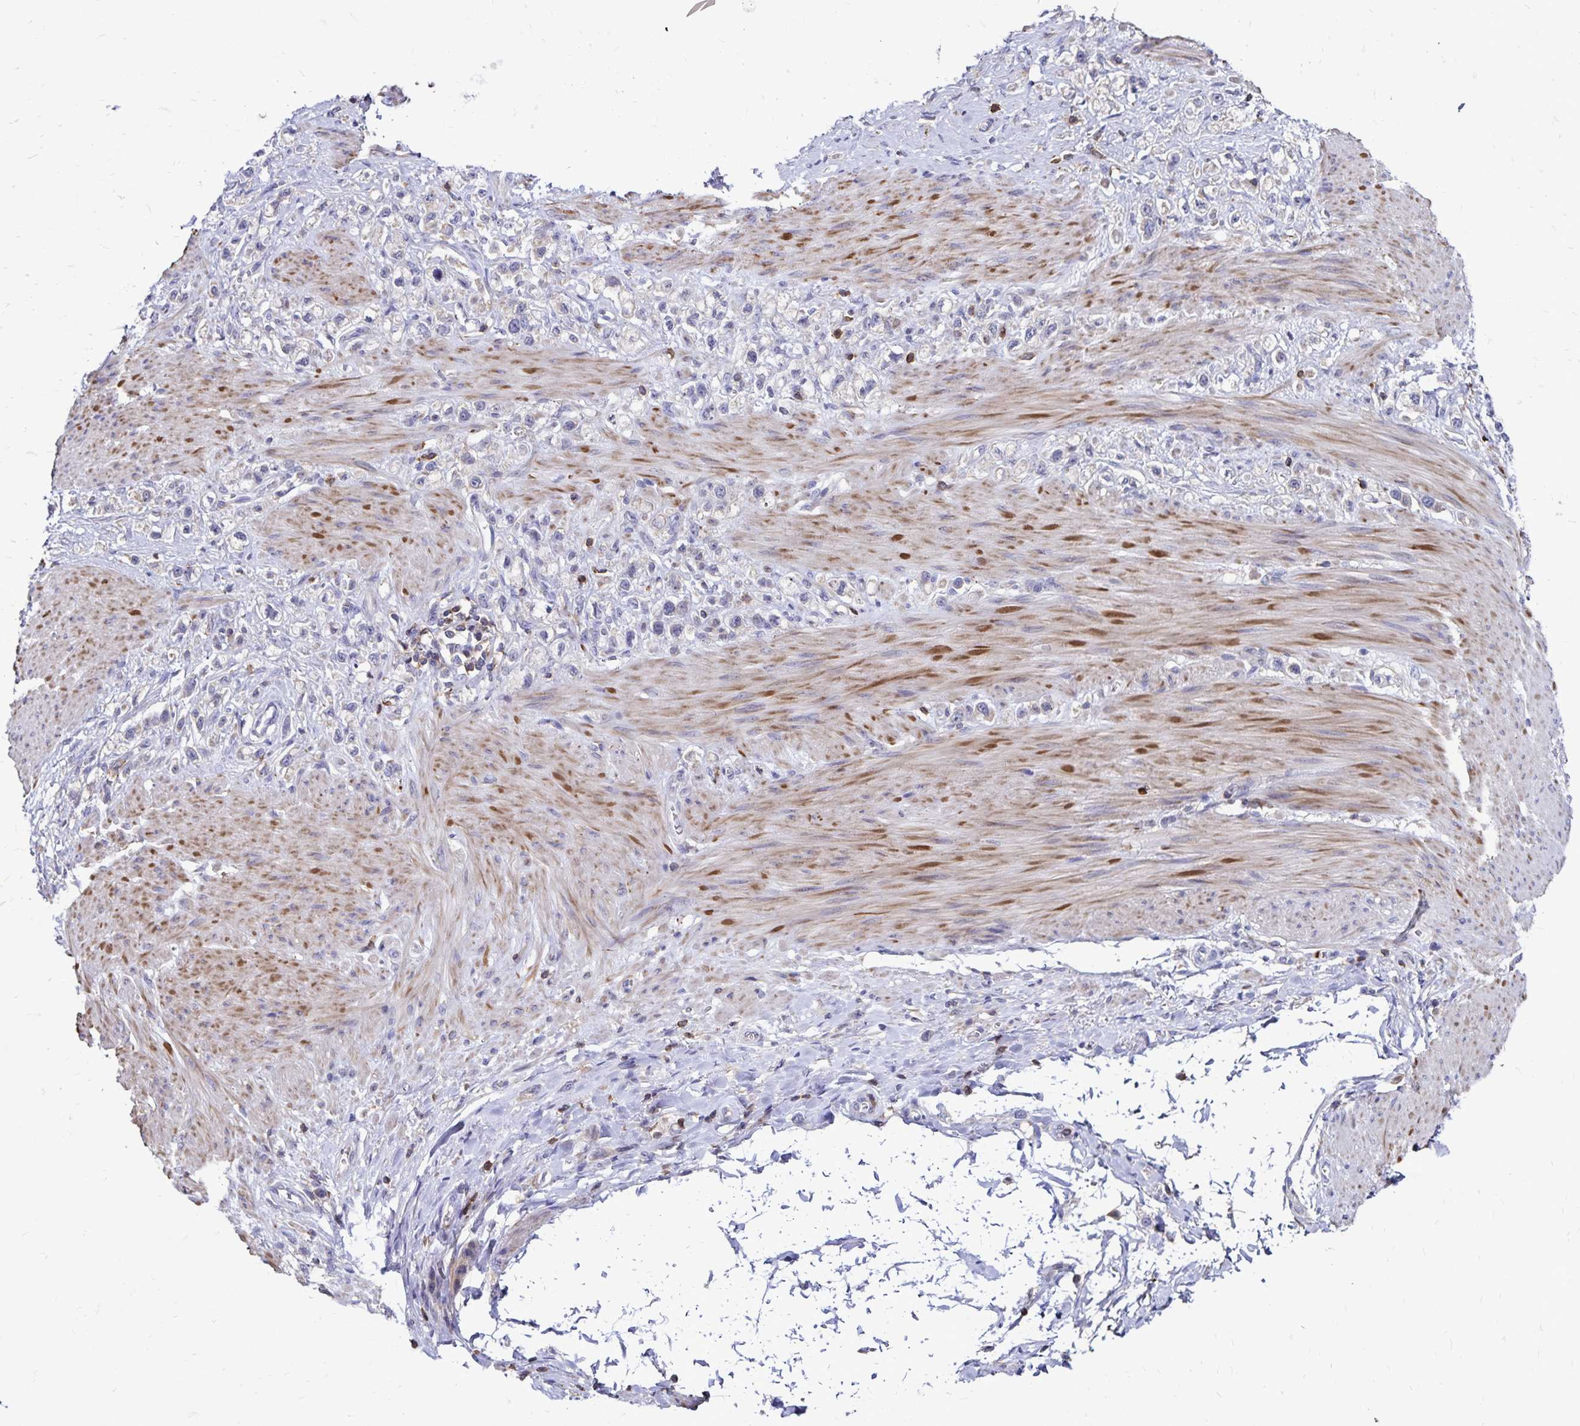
{"staining": {"intensity": "negative", "quantity": "none", "location": "none"}, "tissue": "stomach cancer", "cell_type": "Tumor cells", "image_type": "cancer", "snomed": [{"axis": "morphology", "description": "Adenocarcinoma, NOS"}, {"axis": "topography", "description": "Stomach"}], "caption": "An immunohistochemistry image of stomach adenocarcinoma is shown. There is no staining in tumor cells of stomach adenocarcinoma. (Stains: DAB IHC with hematoxylin counter stain, Microscopy: brightfield microscopy at high magnification).", "gene": "NAGPA", "patient": {"sex": "female", "age": 65}}